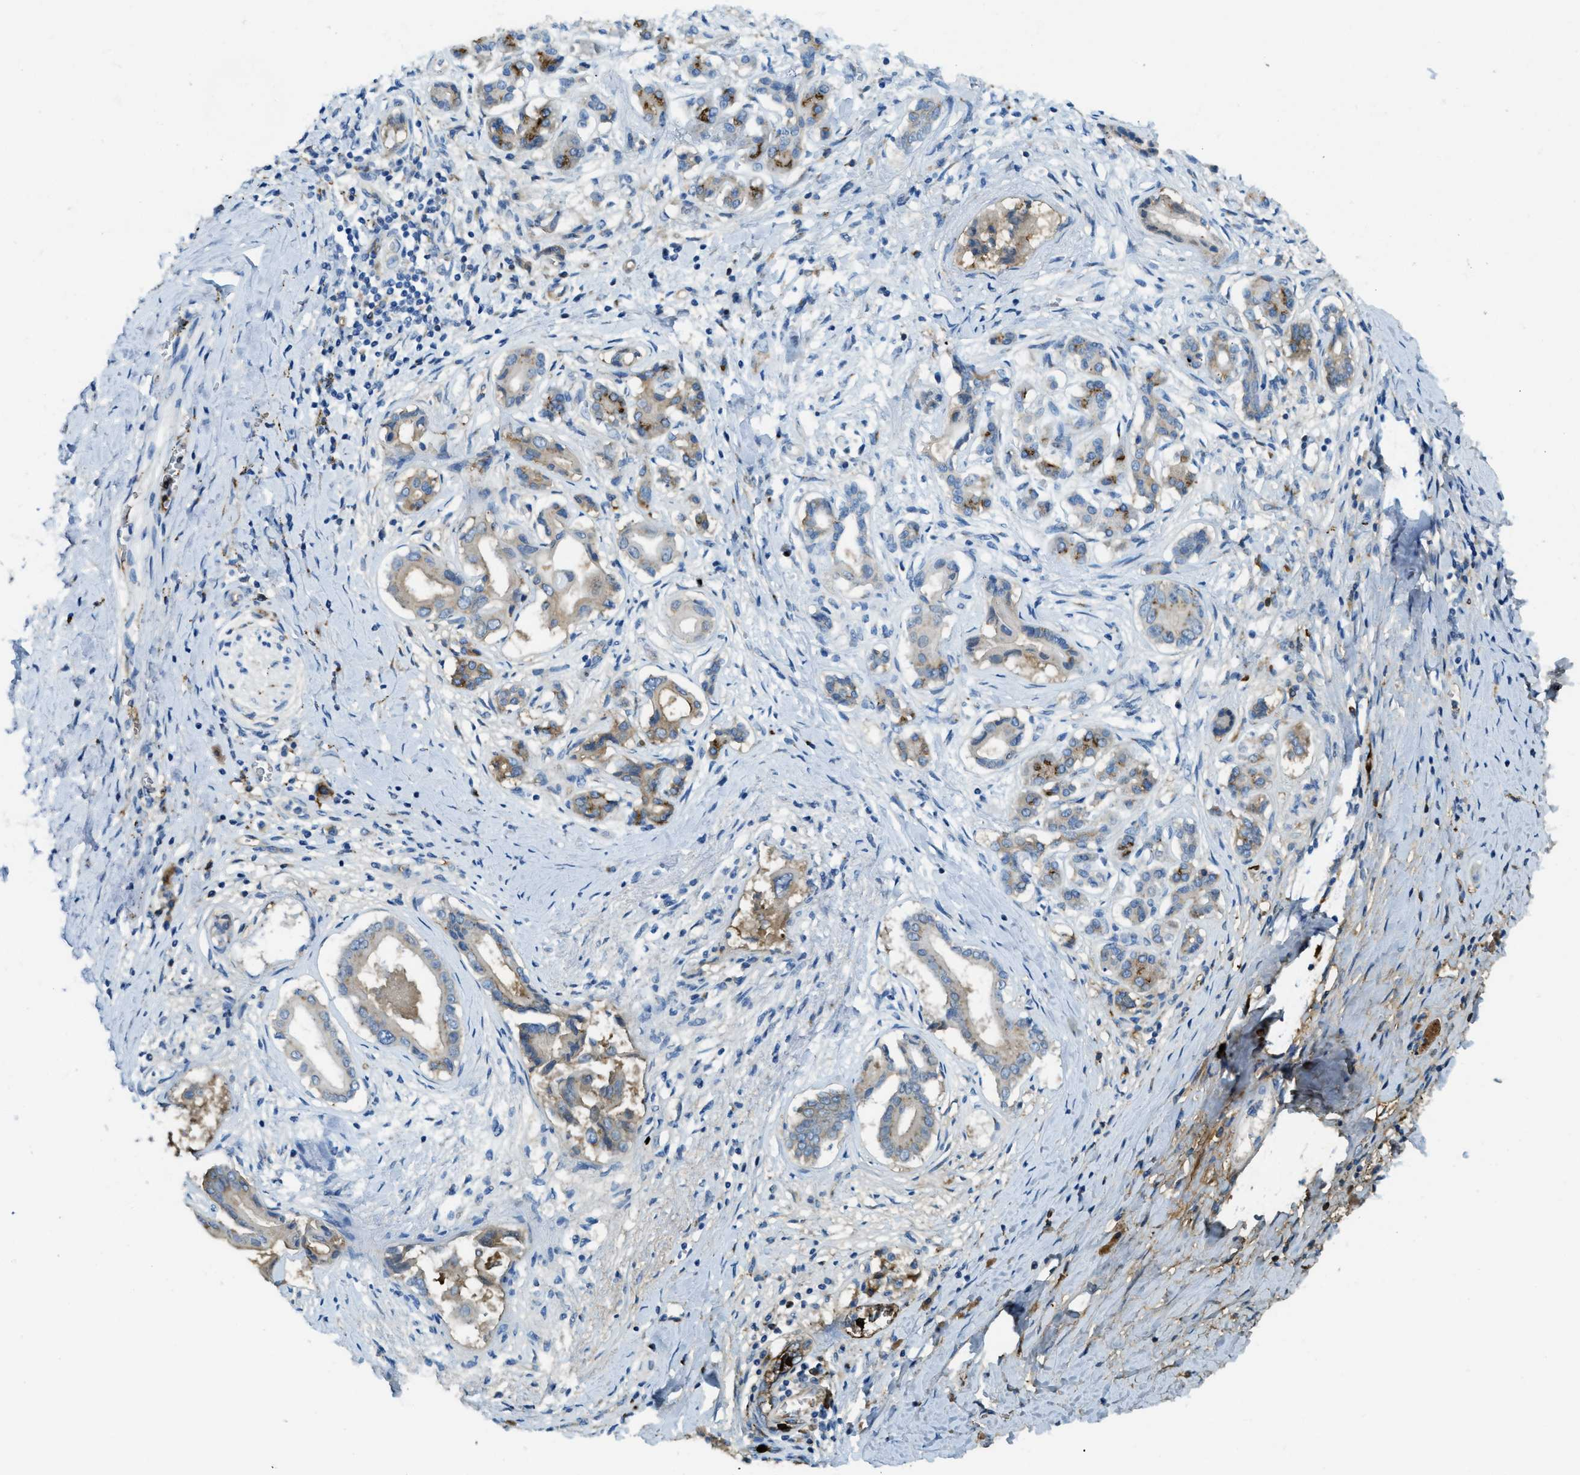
{"staining": {"intensity": "weak", "quantity": "<25%", "location": "cytoplasmic/membranous"}, "tissue": "pancreatic cancer", "cell_type": "Tumor cells", "image_type": "cancer", "snomed": [{"axis": "morphology", "description": "Adenocarcinoma, NOS"}, {"axis": "topography", "description": "Pancreas"}], "caption": "DAB (3,3'-diaminobenzidine) immunohistochemical staining of adenocarcinoma (pancreatic) exhibits no significant expression in tumor cells.", "gene": "TRIM59", "patient": {"sex": "male", "age": 55}}